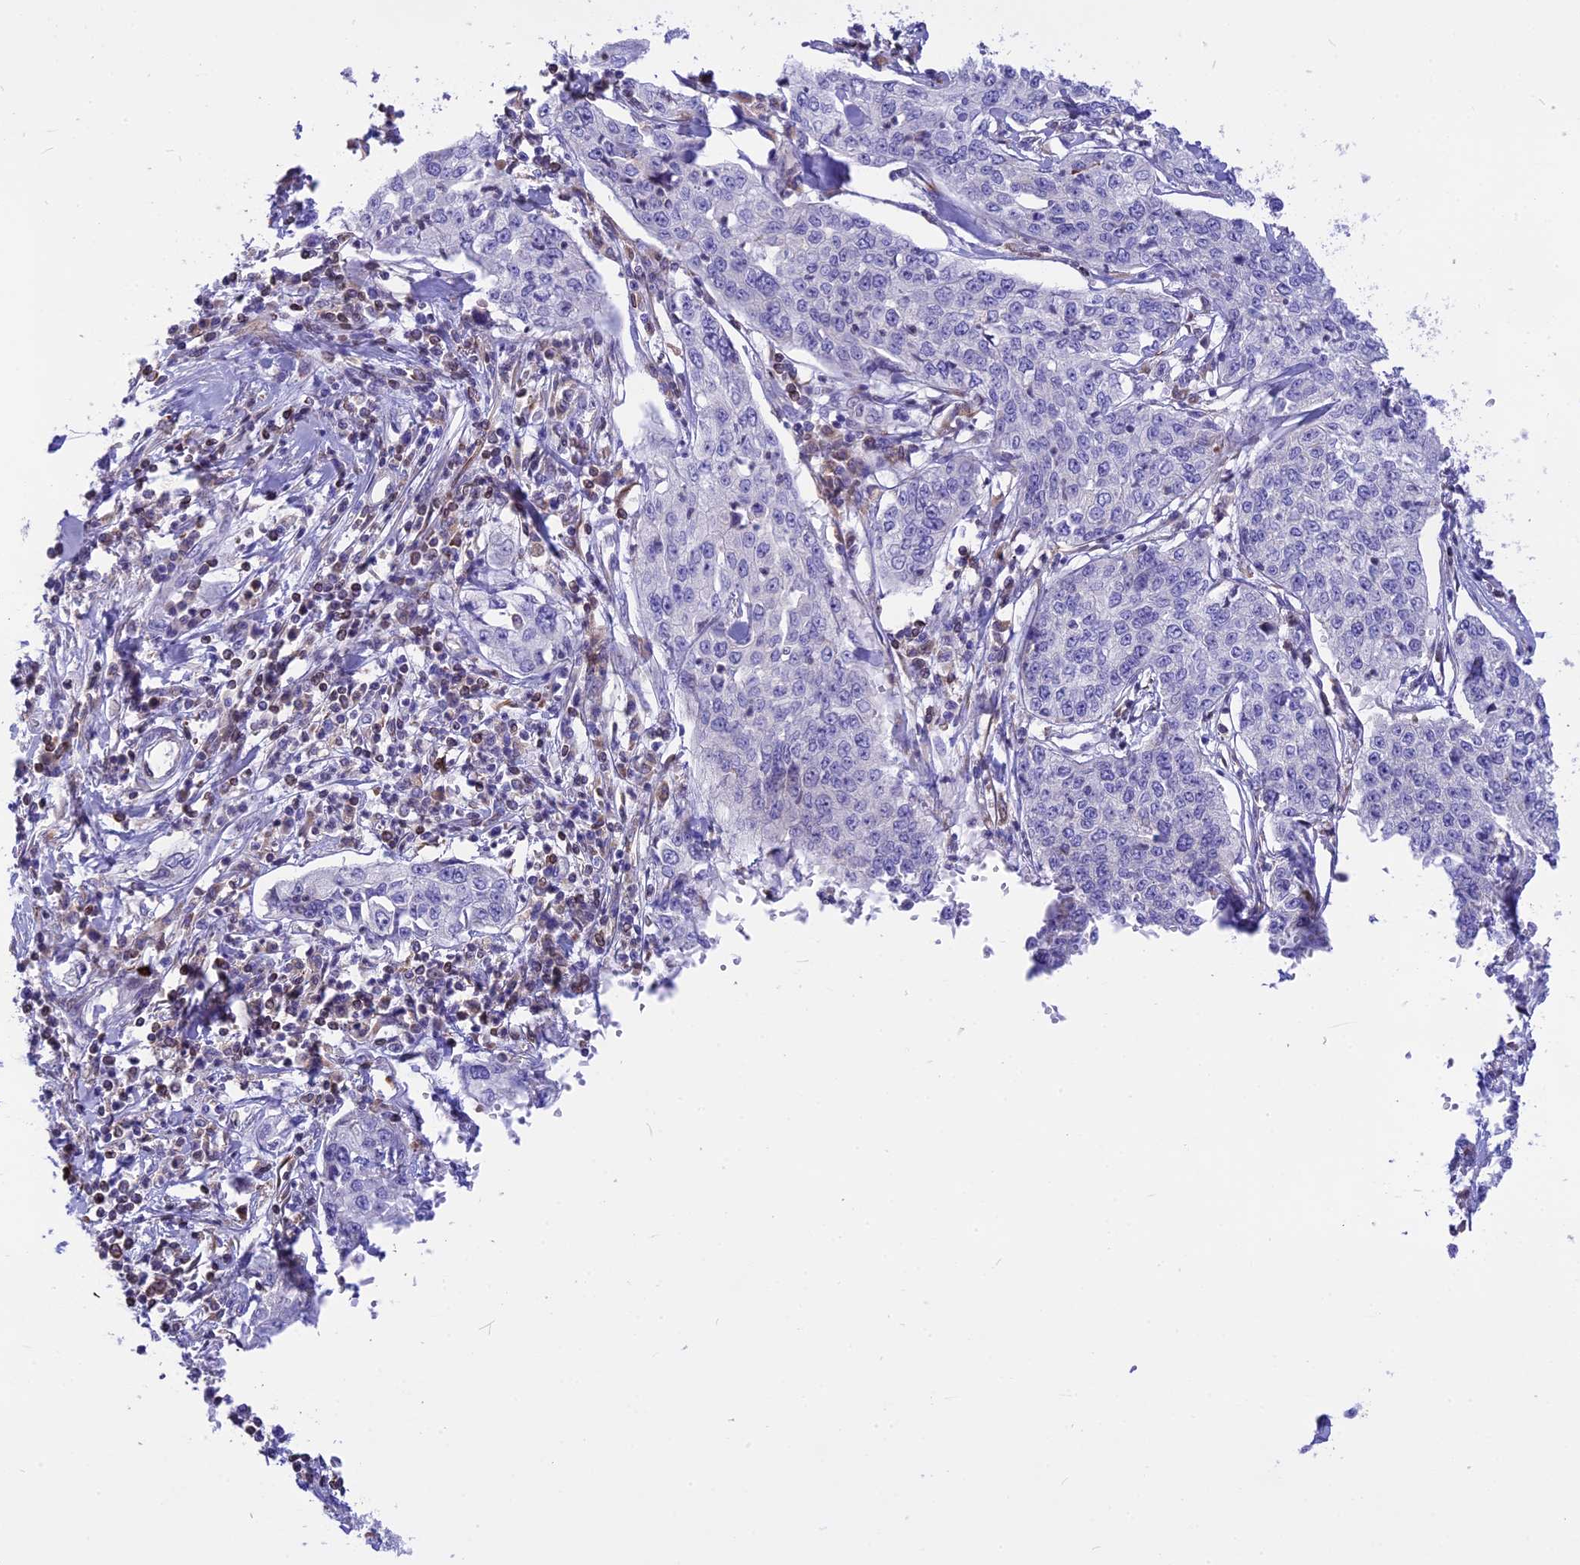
{"staining": {"intensity": "negative", "quantity": "none", "location": "none"}, "tissue": "cervical cancer", "cell_type": "Tumor cells", "image_type": "cancer", "snomed": [{"axis": "morphology", "description": "Squamous cell carcinoma, NOS"}, {"axis": "topography", "description": "Cervix"}], "caption": "Immunohistochemistry (IHC) photomicrograph of neoplastic tissue: cervical cancer (squamous cell carcinoma) stained with DAB demonstrates no significant protein staining in tumor cells. (Immunohistochemistry (IHC), brightfield microscopy, high magnification).", "gene": "DOC2B", "patient": {"sex": "female", "age": 35}}